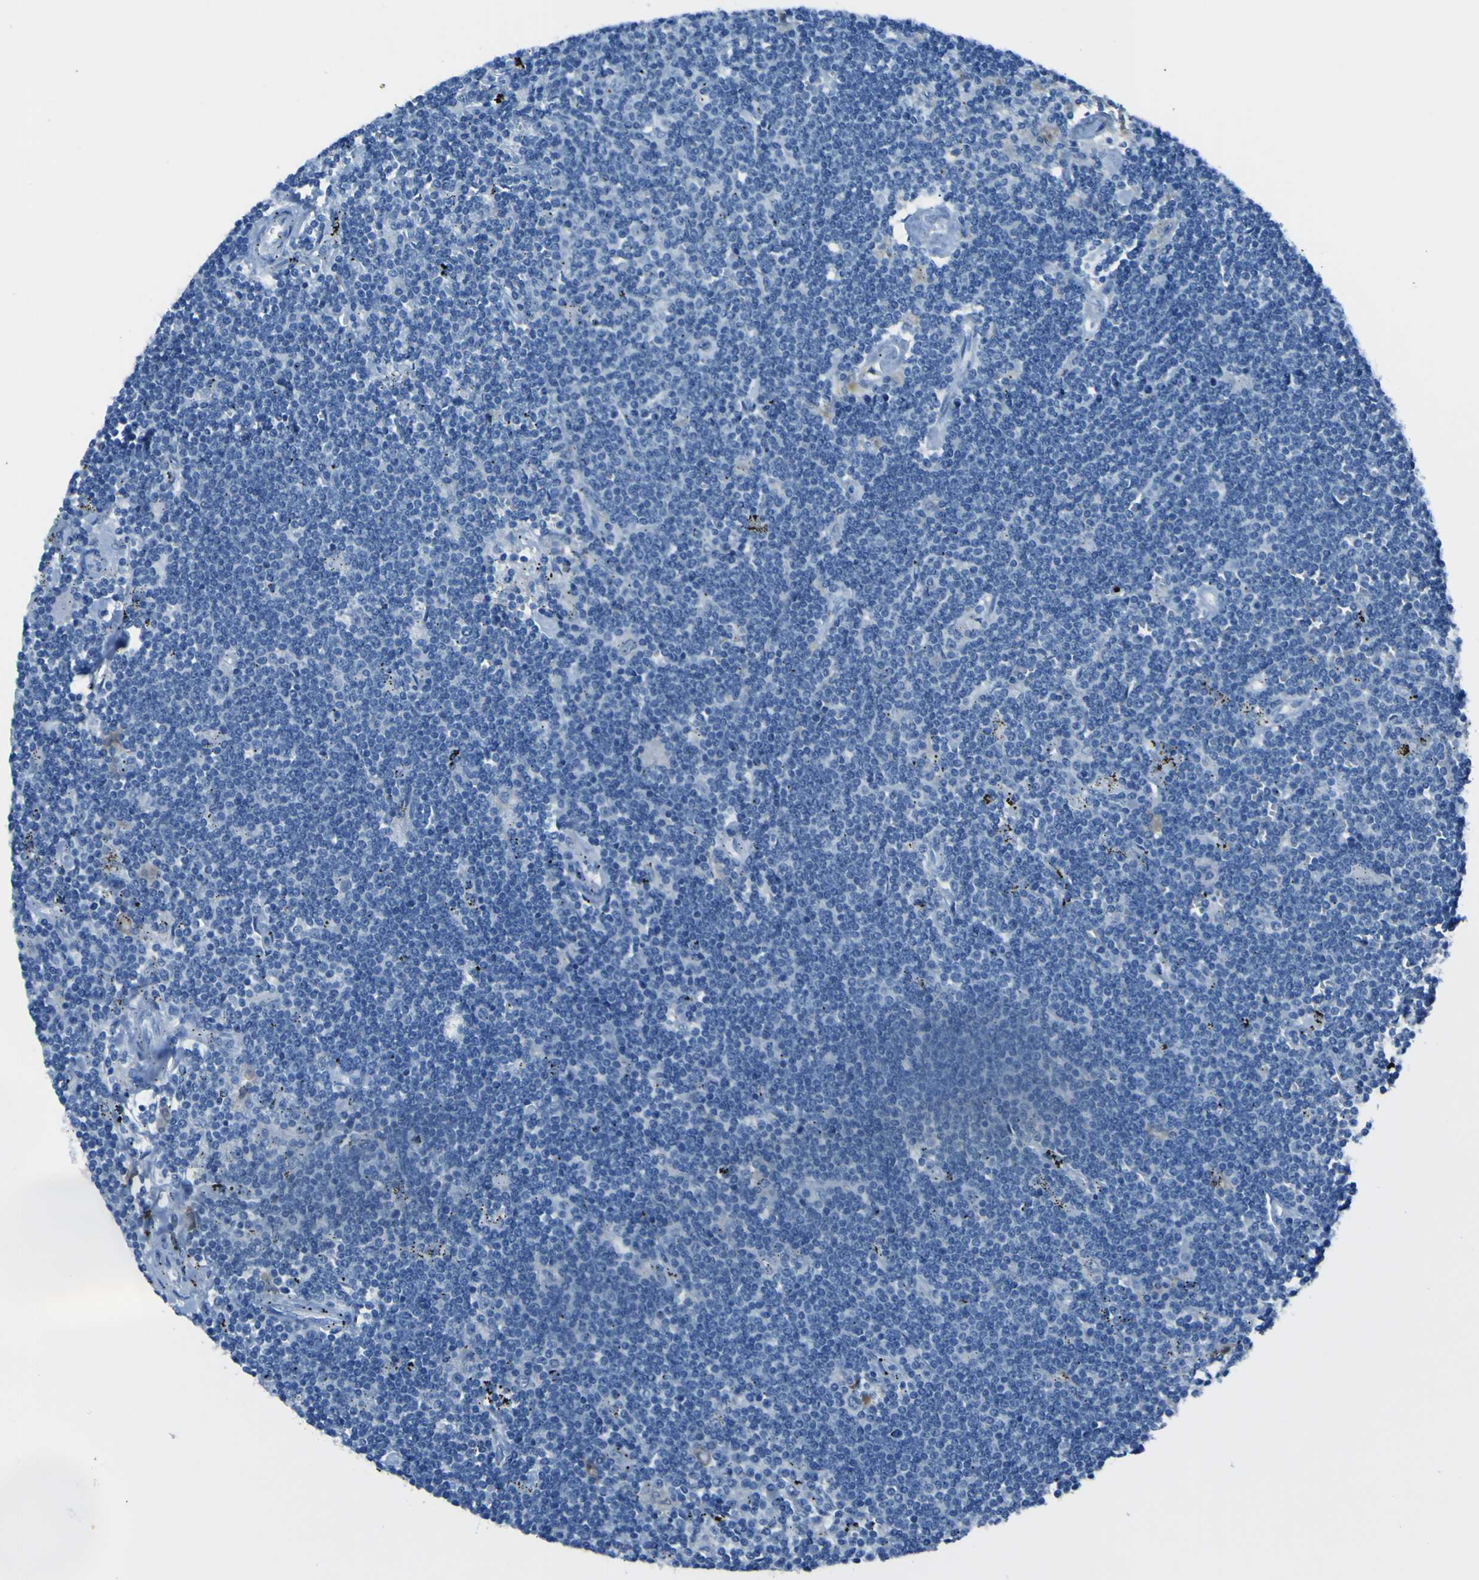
{"staining": {"intensity": "negative", "quantity": "none", "location": "none"}, "tissue": "lymphoma", "cell_type": "Tumor cells", "image_type": "cancer", "snomed": [{"axis": "morphology", "description": "Malignant lymphoma, non-Hodgkin's type, Low grade"}, {"axis": "topography", "description": "Spleen"}], "caption": "Immunohistochemistry of lymphoma exhibits no staining in tumor cells.", "gene": "PHKG1", "patient": {"sex": "male", "age": 76}}